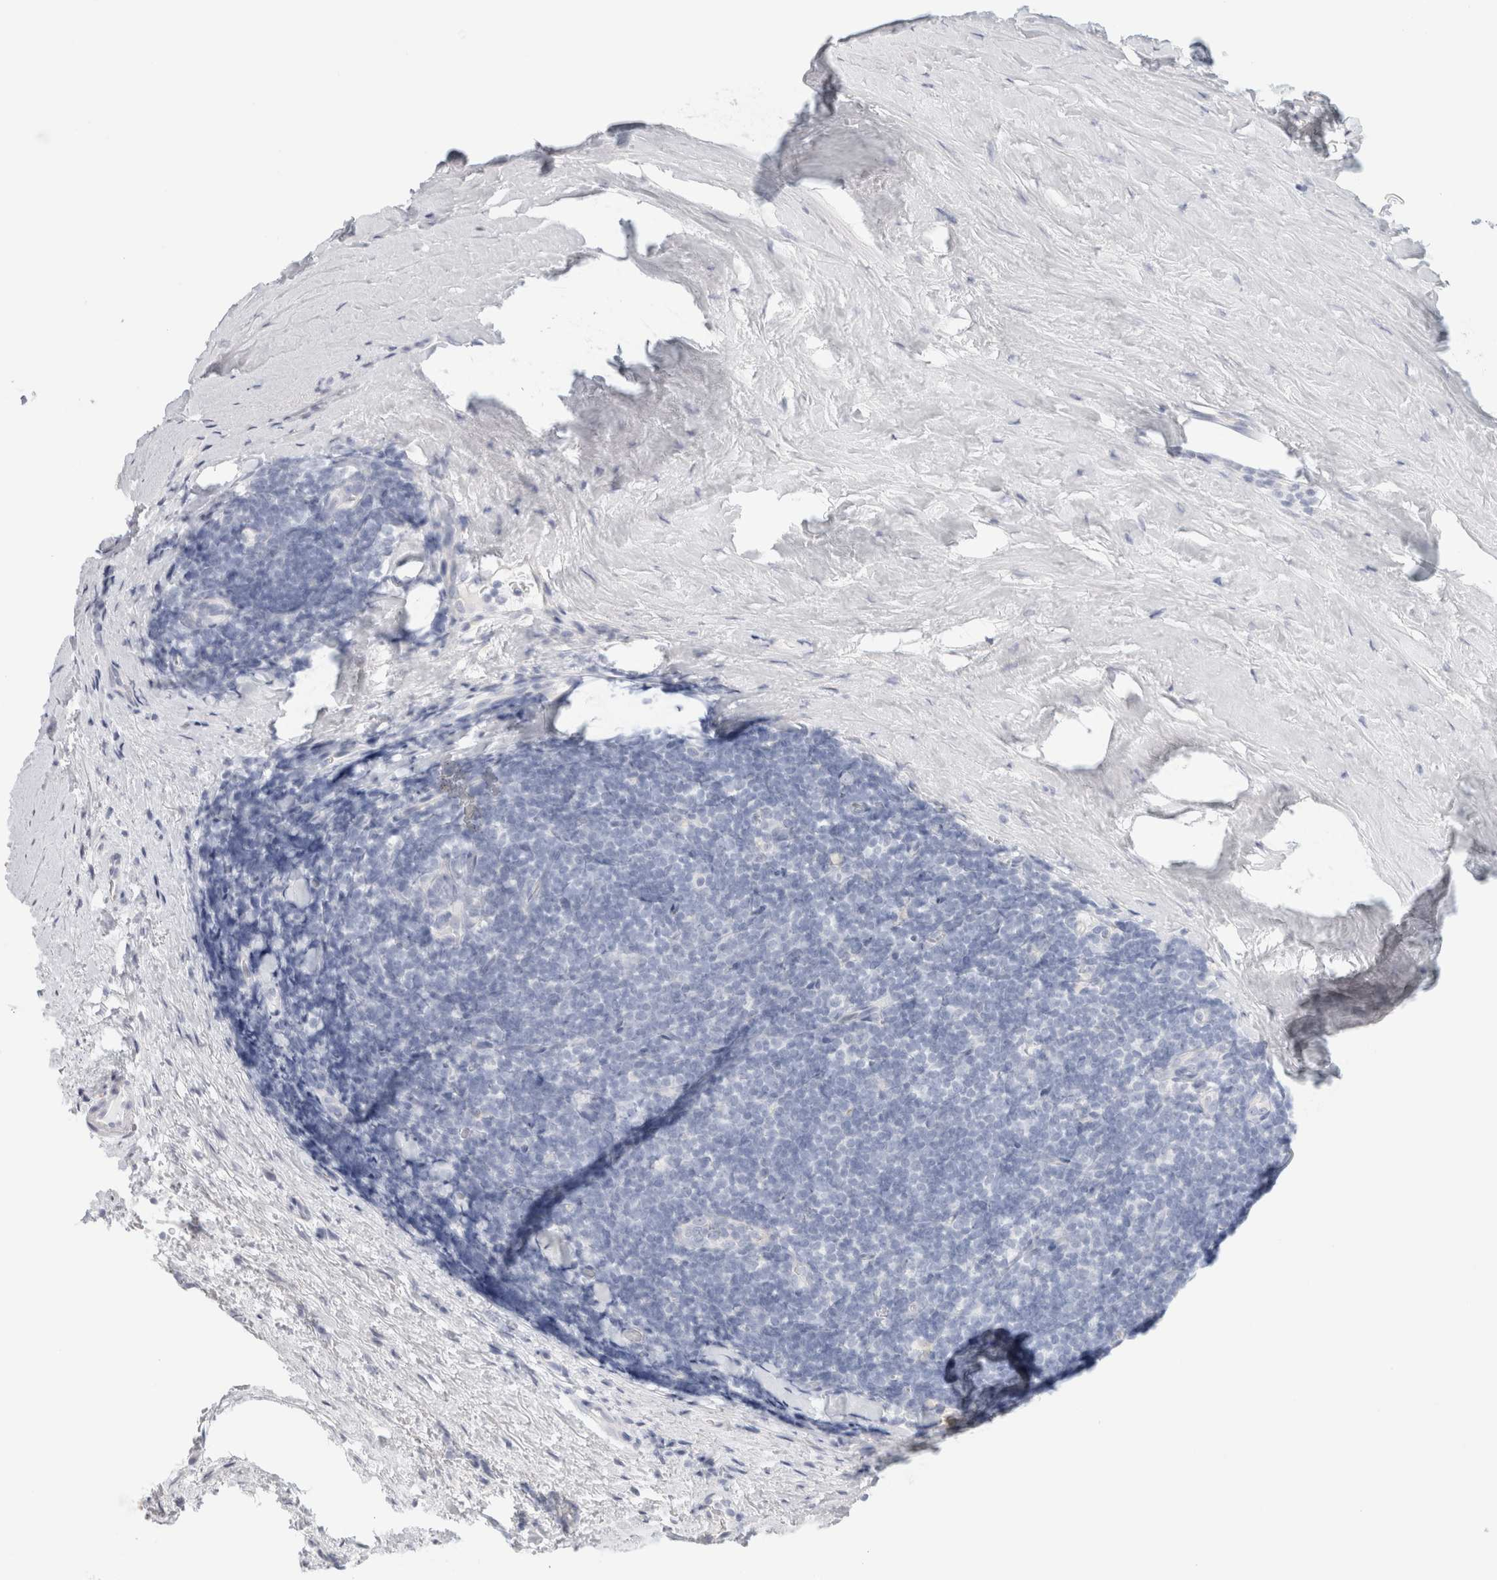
{"staining": {"intensity": "negative", "quantity": "none", "location": "none"}, "tissue": "tonsil", "cell_type": "Germinal center cells", "image_type": "normal", "snomed": [{"axis": "morphology", "description": "Normal tissue, NOS"}, {"axis": "topography", "description": "Tonsil"}], "caption": "Immunohistochemical staining of unremarkable tonsil displays no significant expression in germinal center cells. The staining was performed using DAB (3,3'-diaminobenzidine) to visualize the protein expression in brown, while the nuclei were stained in blue with hematoxylin (Magnification: 20x).", "gene": "RTN4", "patient": {"sex": "male", "age": 37}}